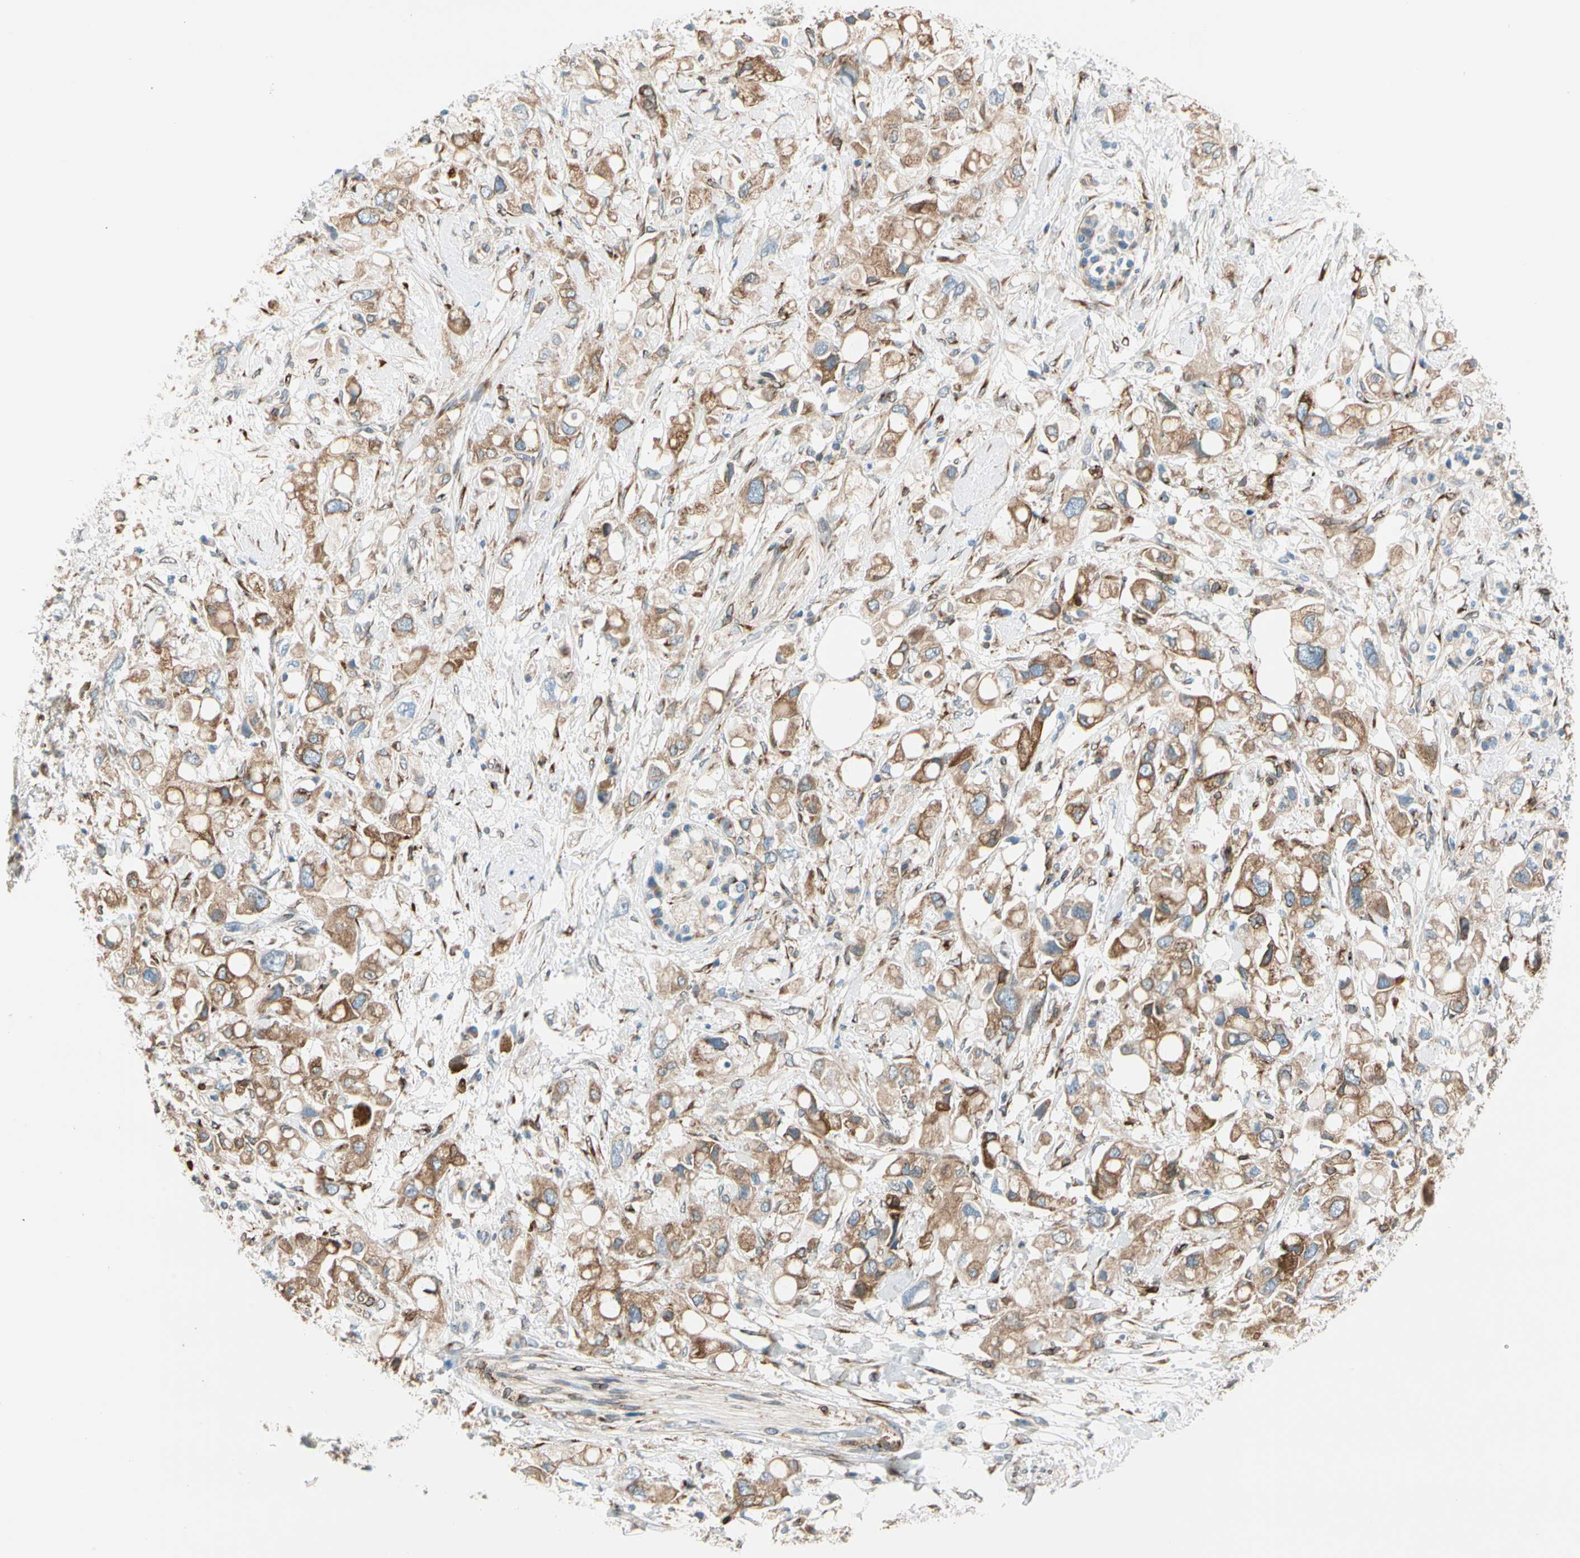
{"staining": {"intensity": "moderate", "quantity": ">75%", "location": "cytoplasmic/membranous"}, "tissue": "pancreatic cancer", "cell_type": "Tumor cells", "image_type": "cancer", "snomed": [{"axis": "morphology", "description": "Adenocarcinoma, NOS"}, {"axis": "topography", "description": "Pancreas"}], "caption": "A photomicrograph showing moderate cytoplasmic/membranous expression in approximately >75% of tumor cells in pancreatic cancer, as visualized by brown immunohistochemical staining.", "gene": "NUCB1", "patient": {"sex": "female", "age": 56}}